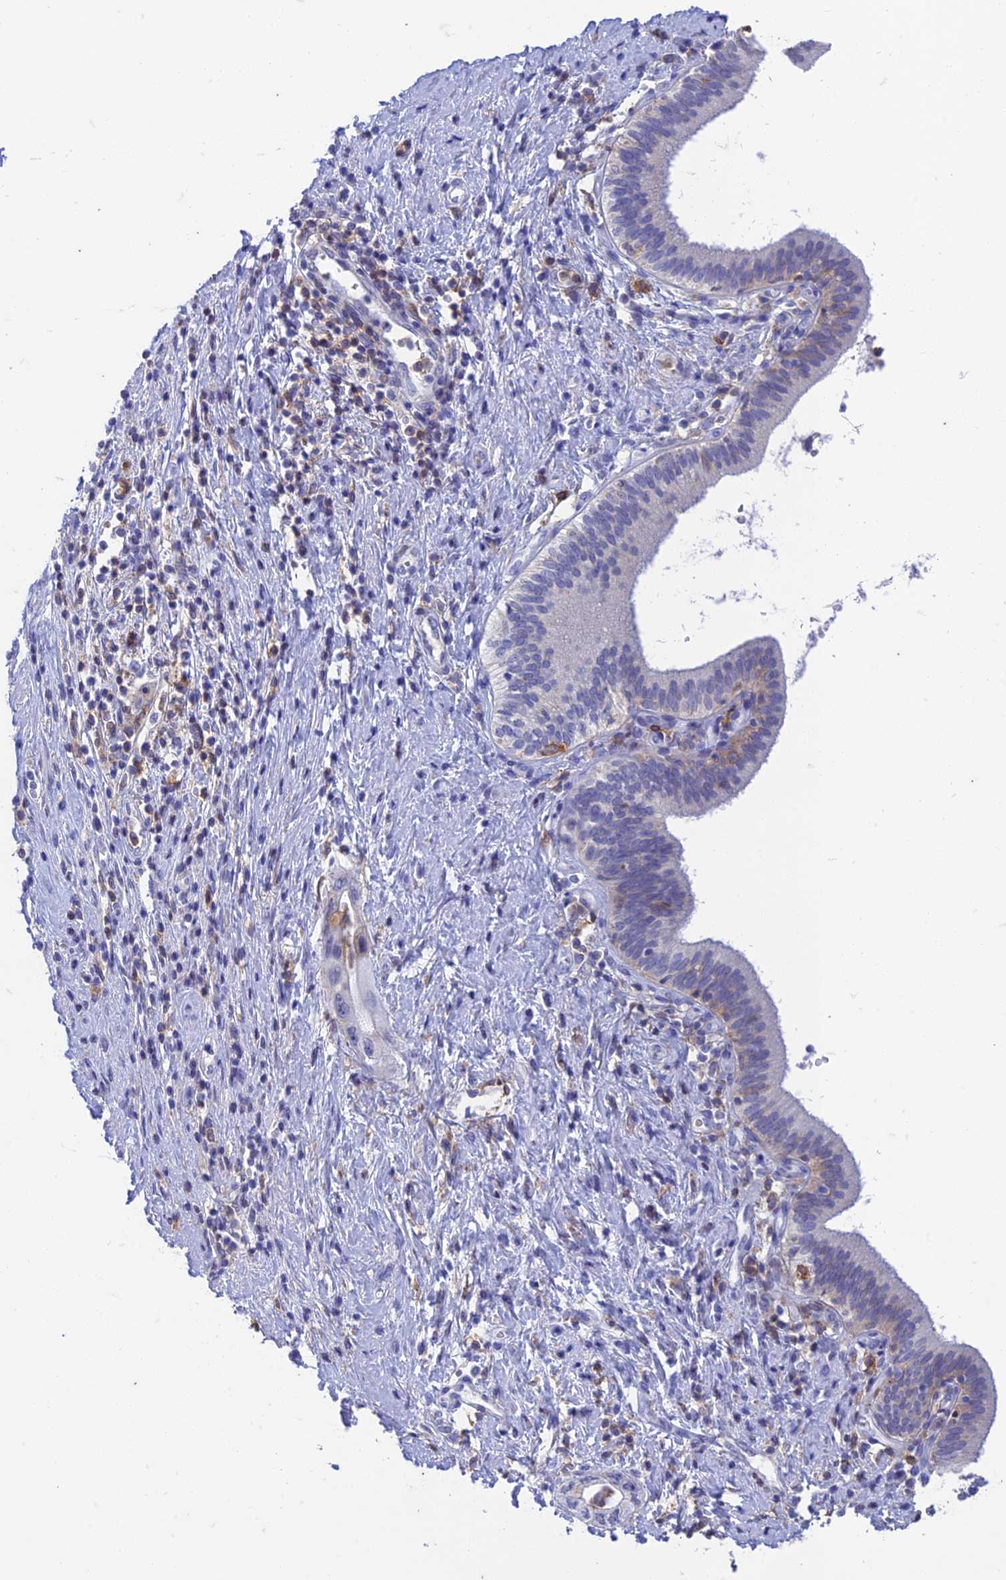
{"staining": {"intensity": "weak", "quantity": "<25%", "location": "cytoplasmic/membranous"}, "tissue": "pancreatic cancer", "cell_type": "Tumor cells", "image_type": "cancer", "snomed": [{"axis": "morphology", "description": "Adenocarcinoma, NOS"}, {"axis": "topography", "description": "Pancreas"}], "caption": "Immunohistochemistry micrograph of neoplastic tissue: human pancreatic adenocarcinoma stained with DAB (3,3'-diaminobenzidine) displays no significant protein positivity in tumor cells.", "gene": "FGF7", "patient": {"sex": "female", "age": 73}}